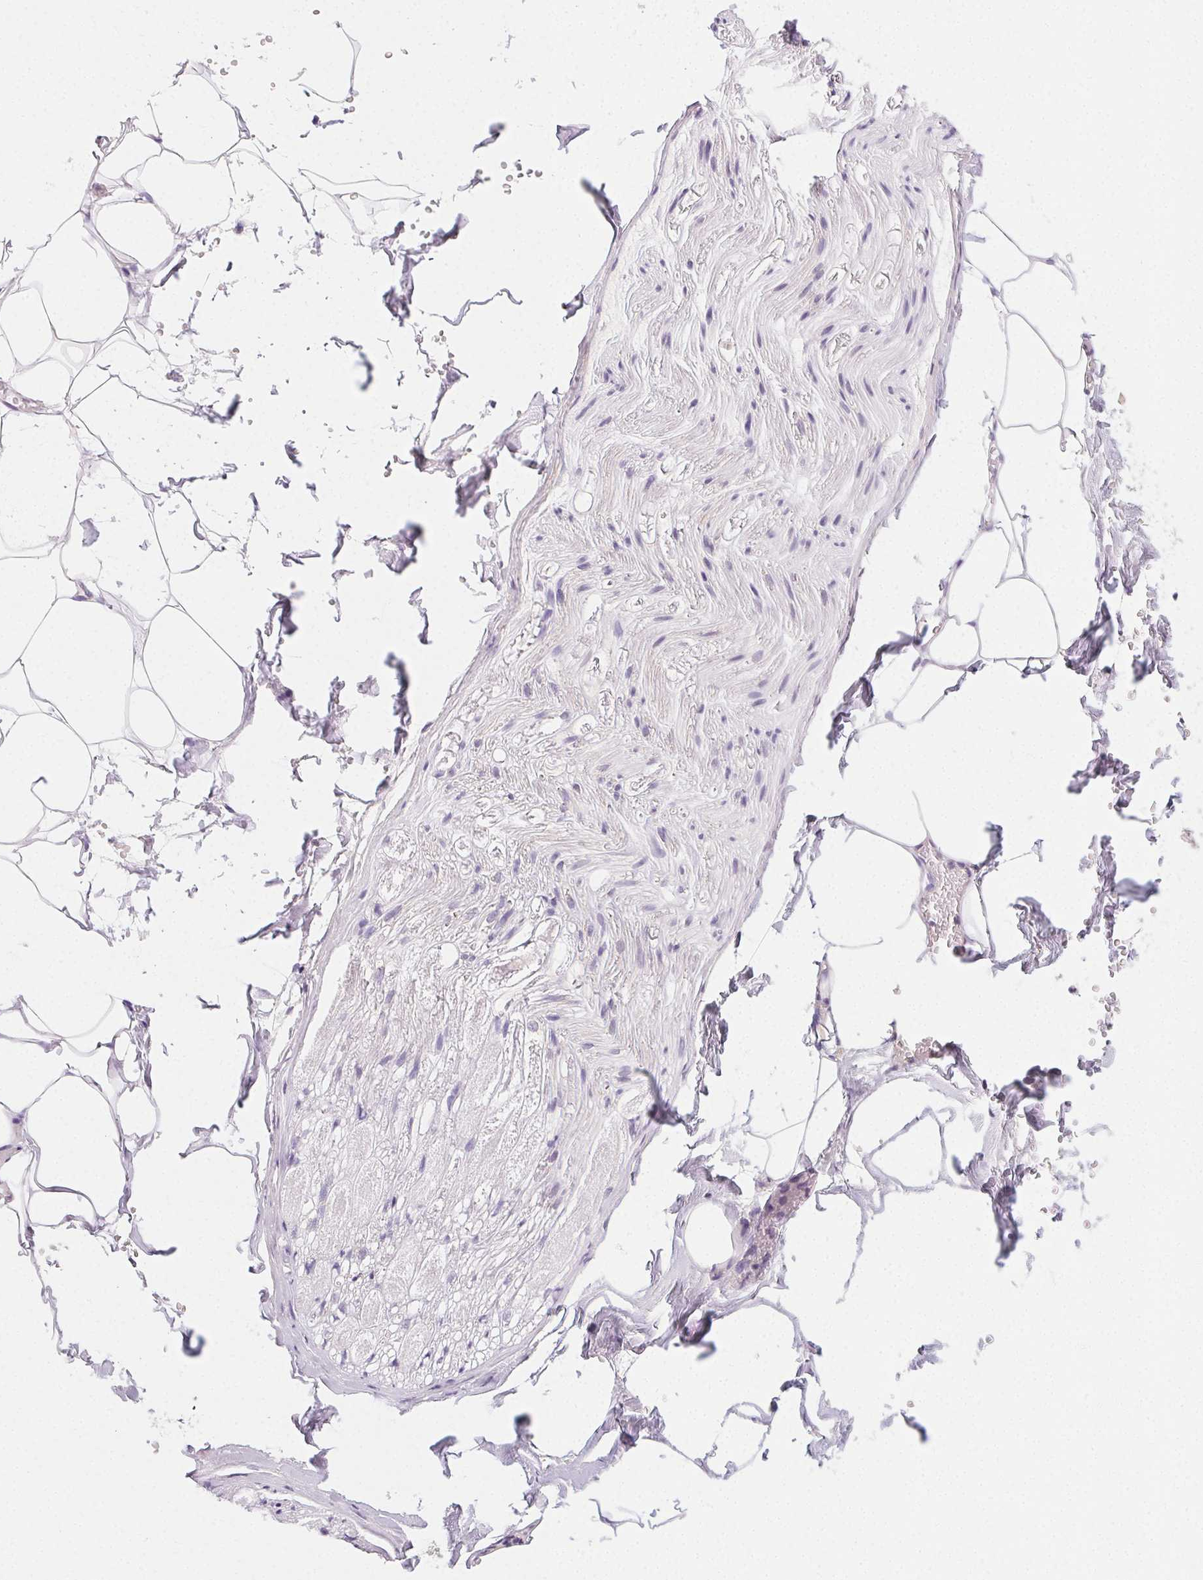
{"staining": {"intensity": "negative", "quantity": "none", "location": "none"}, "tissue": "adipose tissue", "cell_type": "Adipocytes", "image_type": "normal", "snomed": [{"axis": "morphology", "description": "Normal tissue, NOS"}, {"axis": "topography", "description": "Prostate"}, {"axis": "topography", "description": "Peripheral nerve tissue"}], "caption": "DAB (3,3'-diaminobenzidine) immunohistochemical staining of benign human adipose tissue shows no significant expression in adipocytes.", "gene": "CSN1S1", "patient": {"sex": "male", "age": 55}}